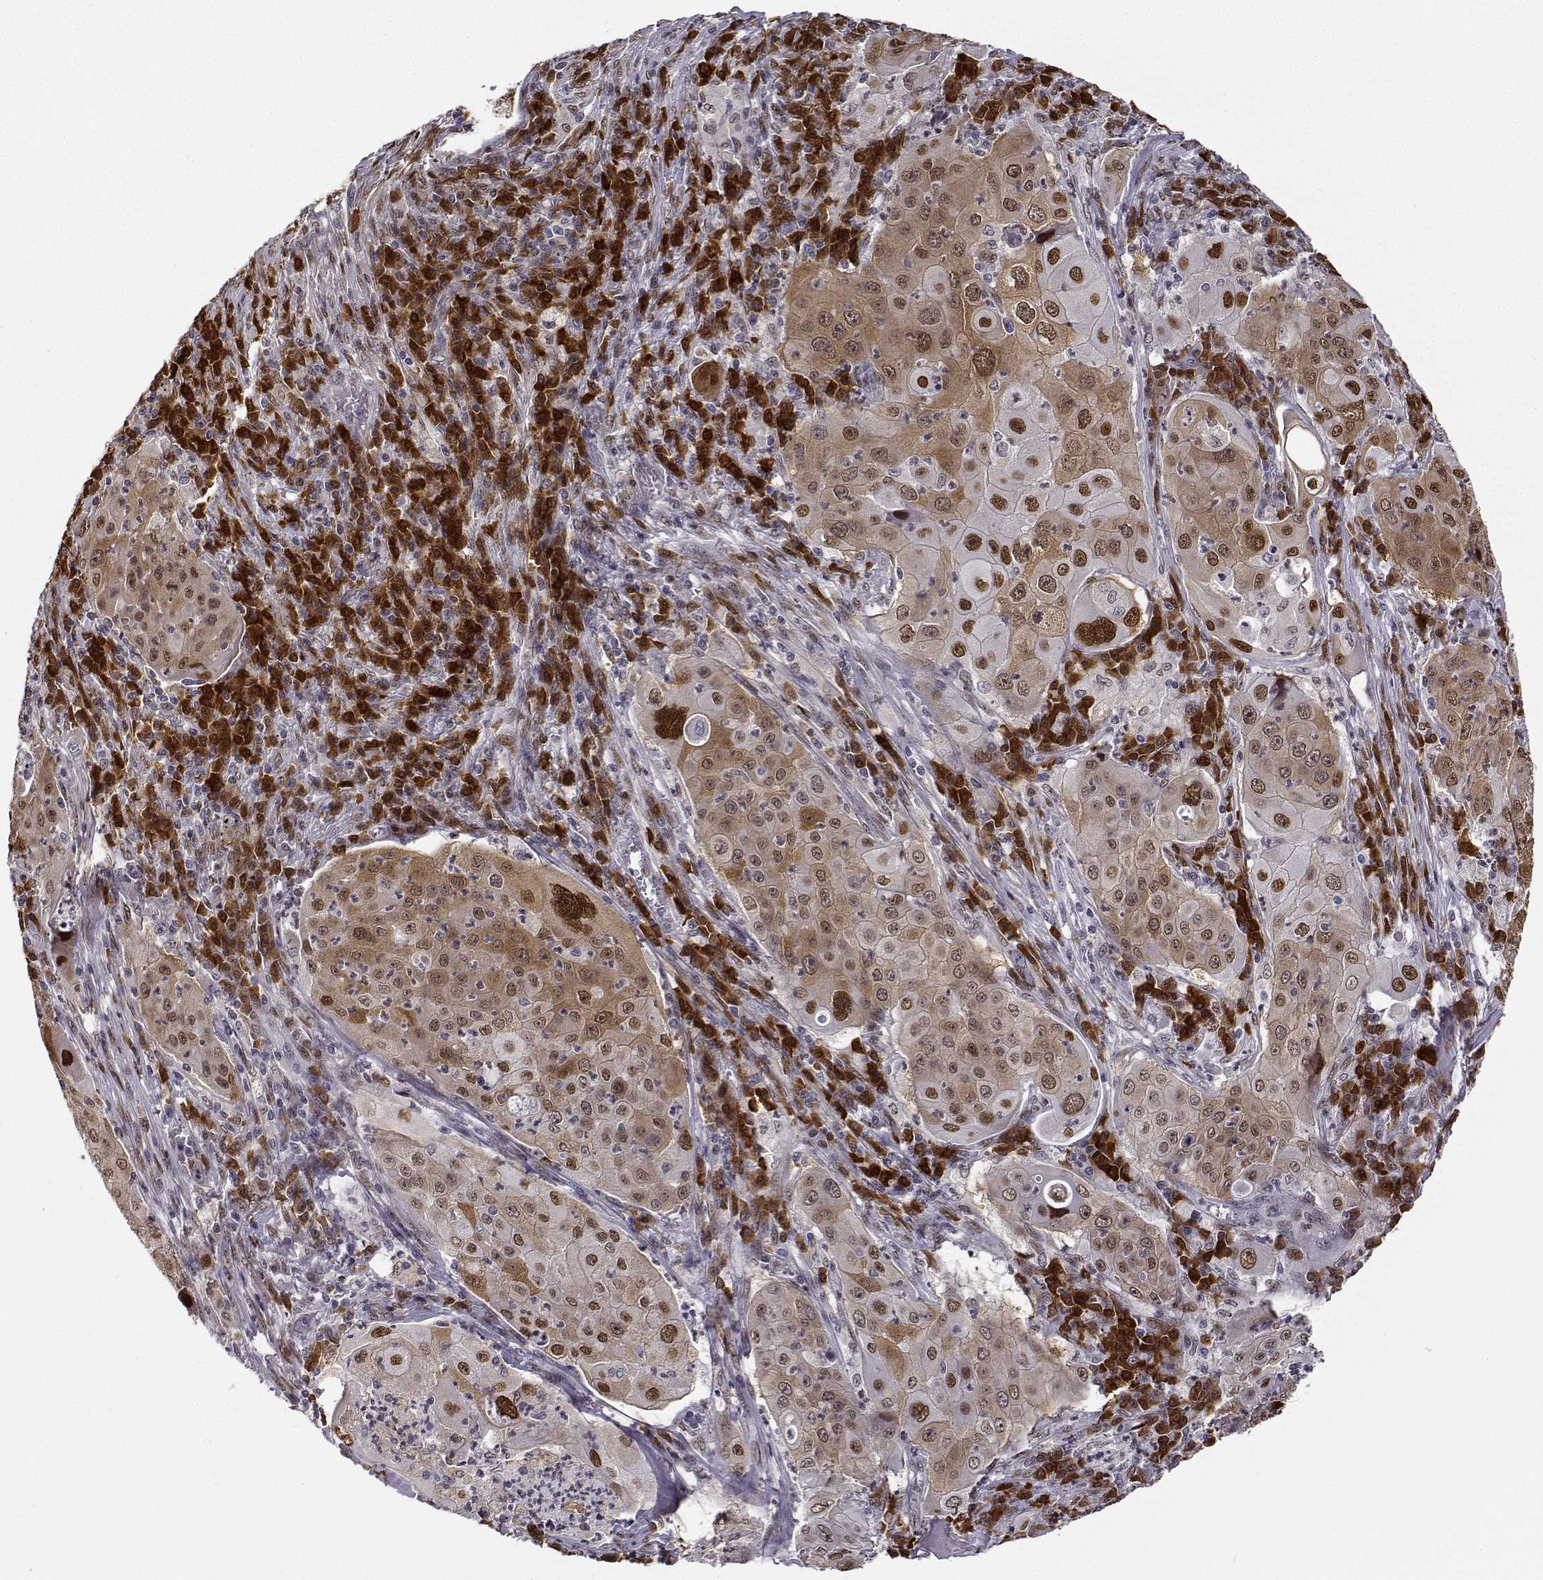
{"staining": {"intensity": "moderate", "quantity": ">75%", "location": "cytoplasmic/membranous,nuclear"}, "tissue": "lung cancer", "cell_type": "Tumor cells", "image_type": "cancer", "snomed": [{"axis": "morphology", "description": "Squamous cell carcinoma, NOS"}, {"axis": "topography", "description": "Lung"}], "caption": "Protein analysis of lung squamous cell carcinoma tissue shows moderate cytoplasmic/membranous and nuclear expression in about >75% of tumor cells. The protein is stained brown, and the nuclei are stained in blue (DAB (3,3'-diaminobenzidine) IHC with brightfield microscopy, high magnification).", "gene": "PHGDH", "patient": {"sex": "female", "age": 59}}